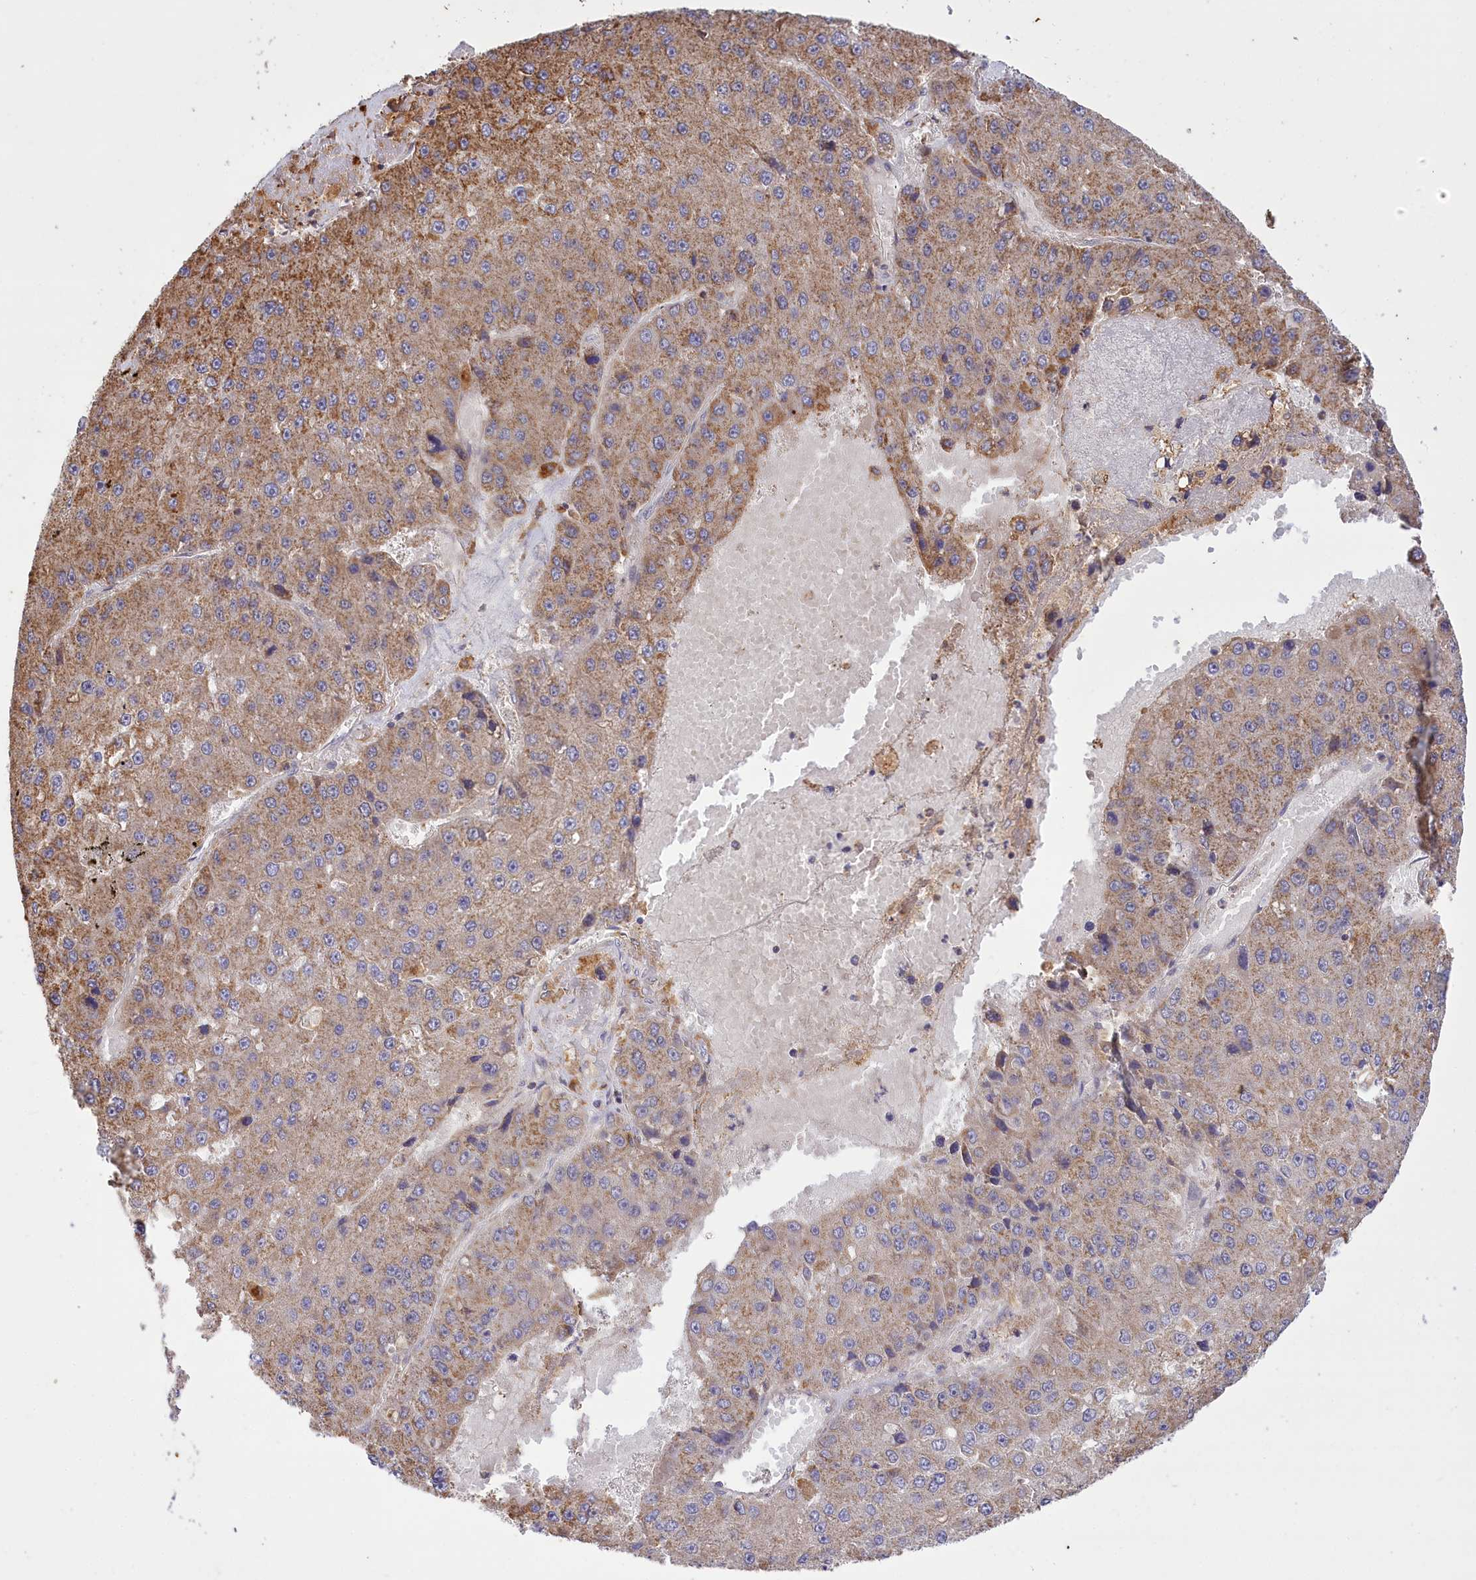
{"staining": {"intensity": "moderate", "quantity": ">75%", "location": "cytoplasmic/membranous"}, "tissue": "liver cancer", "cell_type": "Tumor cells", "image_type": "cancer", "snomed": [{"axis": "morphology", "description": "Carcinoma, Hepatocellular, NOS"}, {"axis": "topography", "description": "Liver"}], "caption": "Liver cancer tissue shows moderate cytoplasmic/membranous staining in about >75% of tumor cells", "gene": "CARD19", "patient": {"sex": "female", "age": 73}}